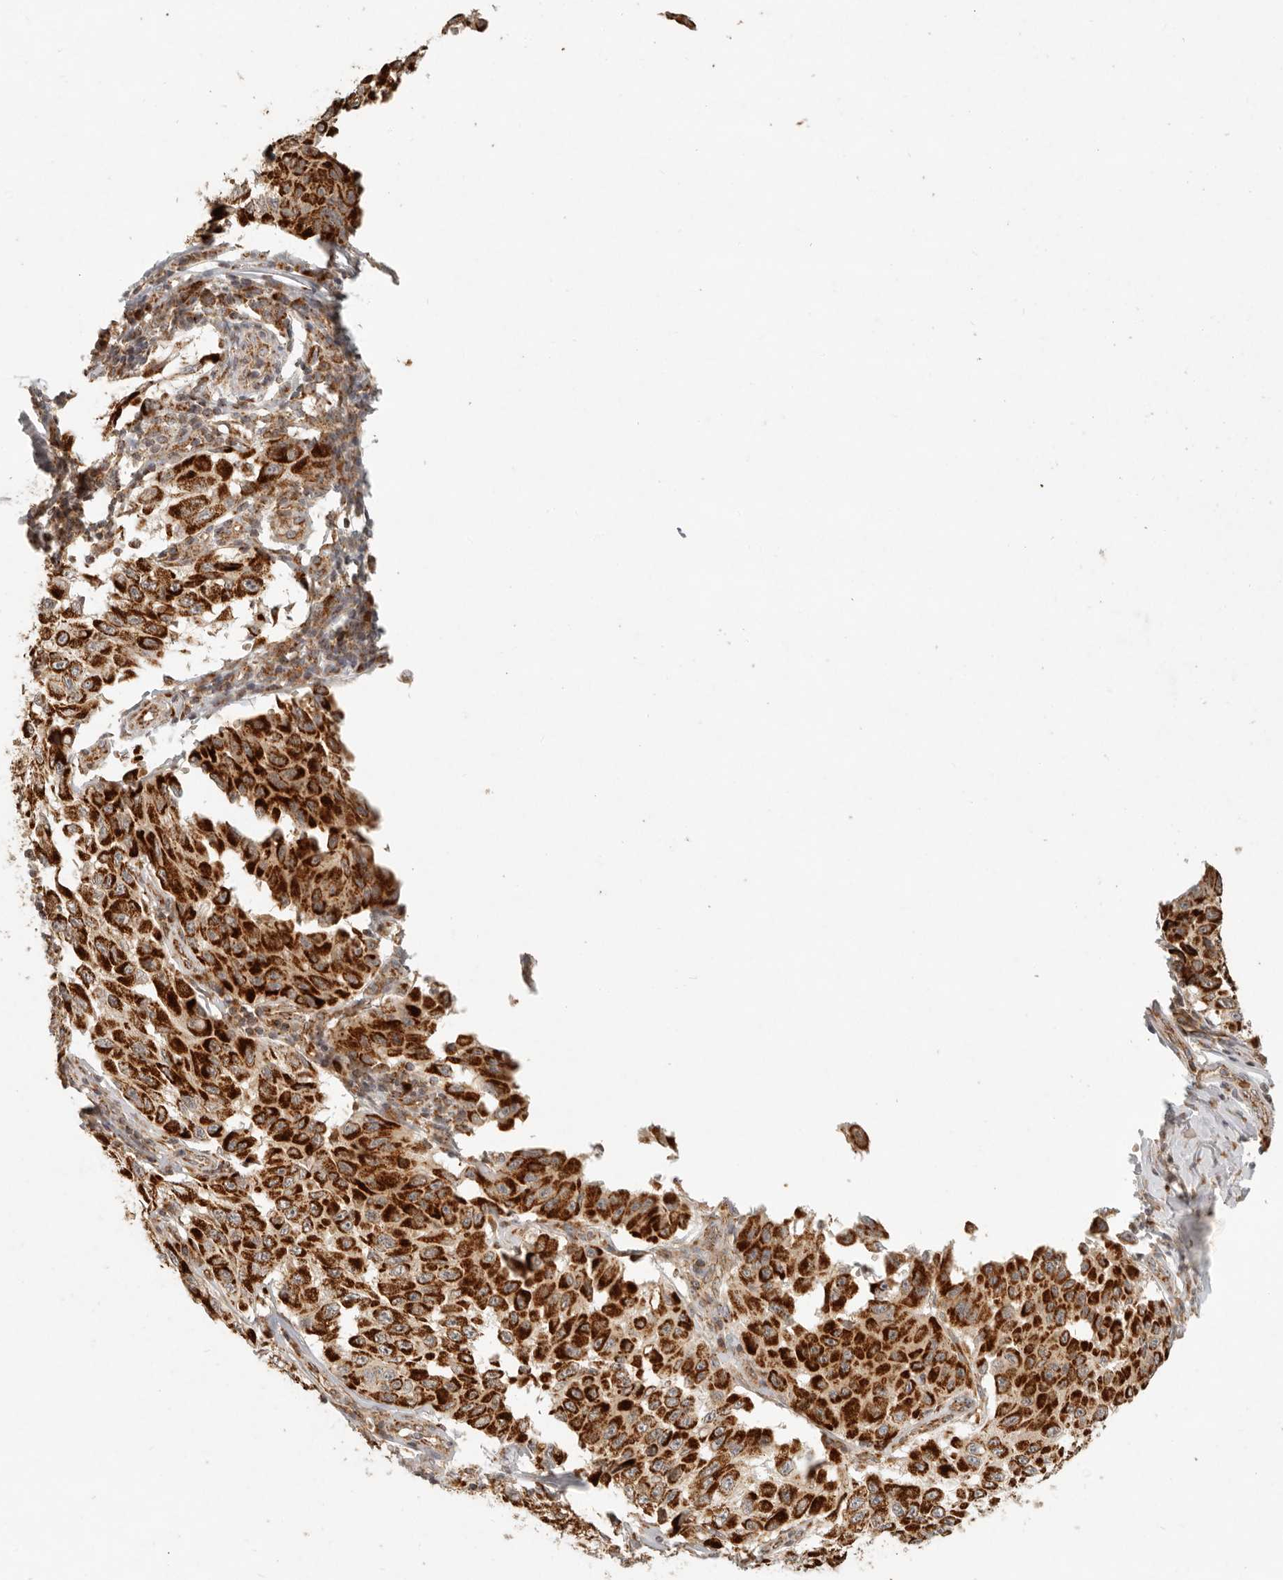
{"staining": {"intensity": "strong", "quantity": ">75%", "location": "cytoplasmic/membranous"}, "tissue": "melanoma", "cell_type": "Tumor cells", "image_type": "cancer", "snomed": [{"axis": "morphology", "description": "Malignant melanoma, NOS"}, {"axis": "topography", "description": "Skin"}], "caption": "A micrograph of melanoma stained for a protein shows strong cytoplasmic/membranous brown staining in tumor cells.", "gene": "MRPL55", "patient": {"sex": "male", "age": 30}}